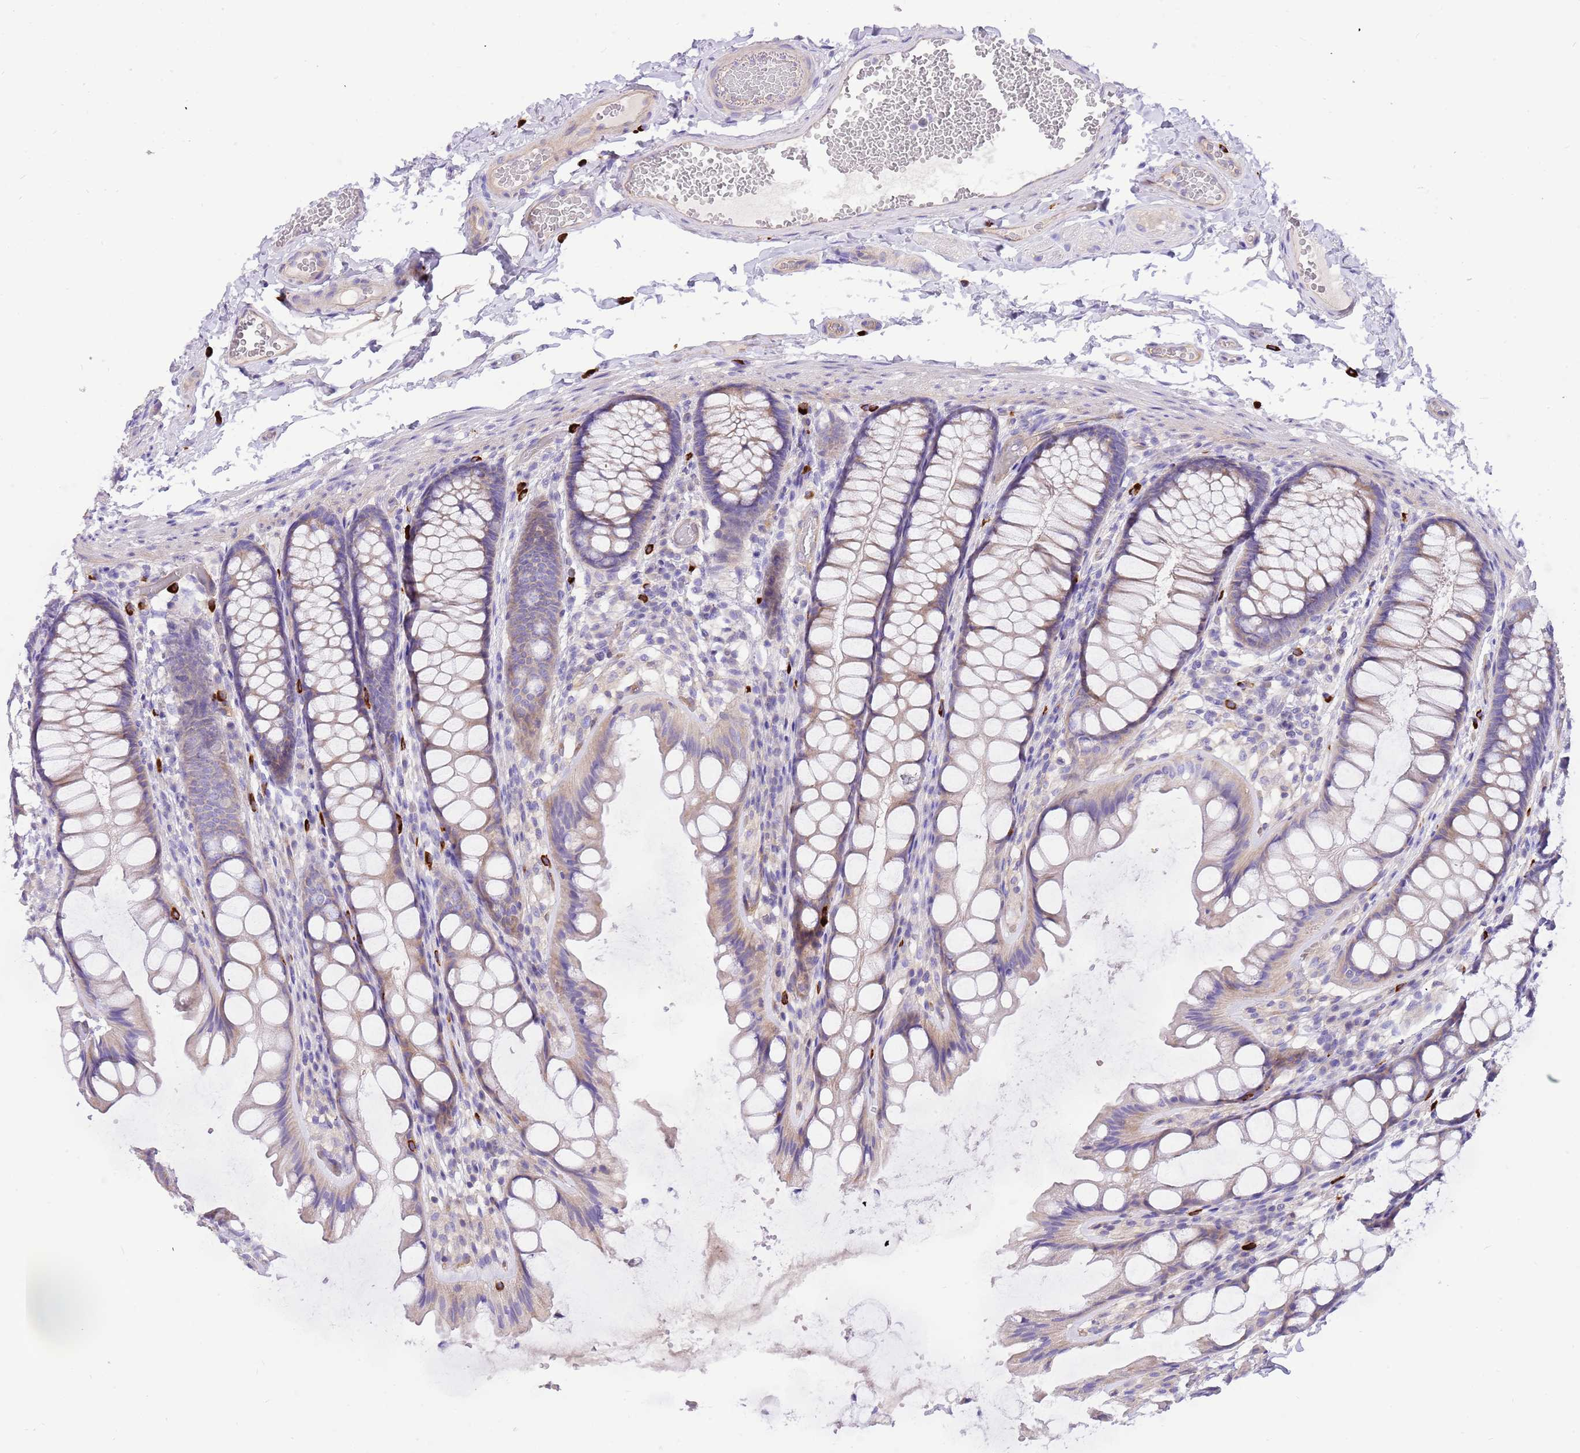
{"staining": {"intensity": "weak", "quantity": "<25%", "location": "cytoplasmic/membranous"}, "tissue": "colon", "cell_type": "Endothelial cells", "image_type": "normal", "snomed": [{"axis": "morphology", "description": "Normal tissue, NOS"}, {"axis": "topography", "description": "Colon"}], "caption": "Immunohistochemistry (IHC) photomicrograph of normal colon stained for a protein (brown), which exhibits no positivity in endothelial cells.", "gene": "SERINC3", "patient": {"sex": "male", "age": 47}}